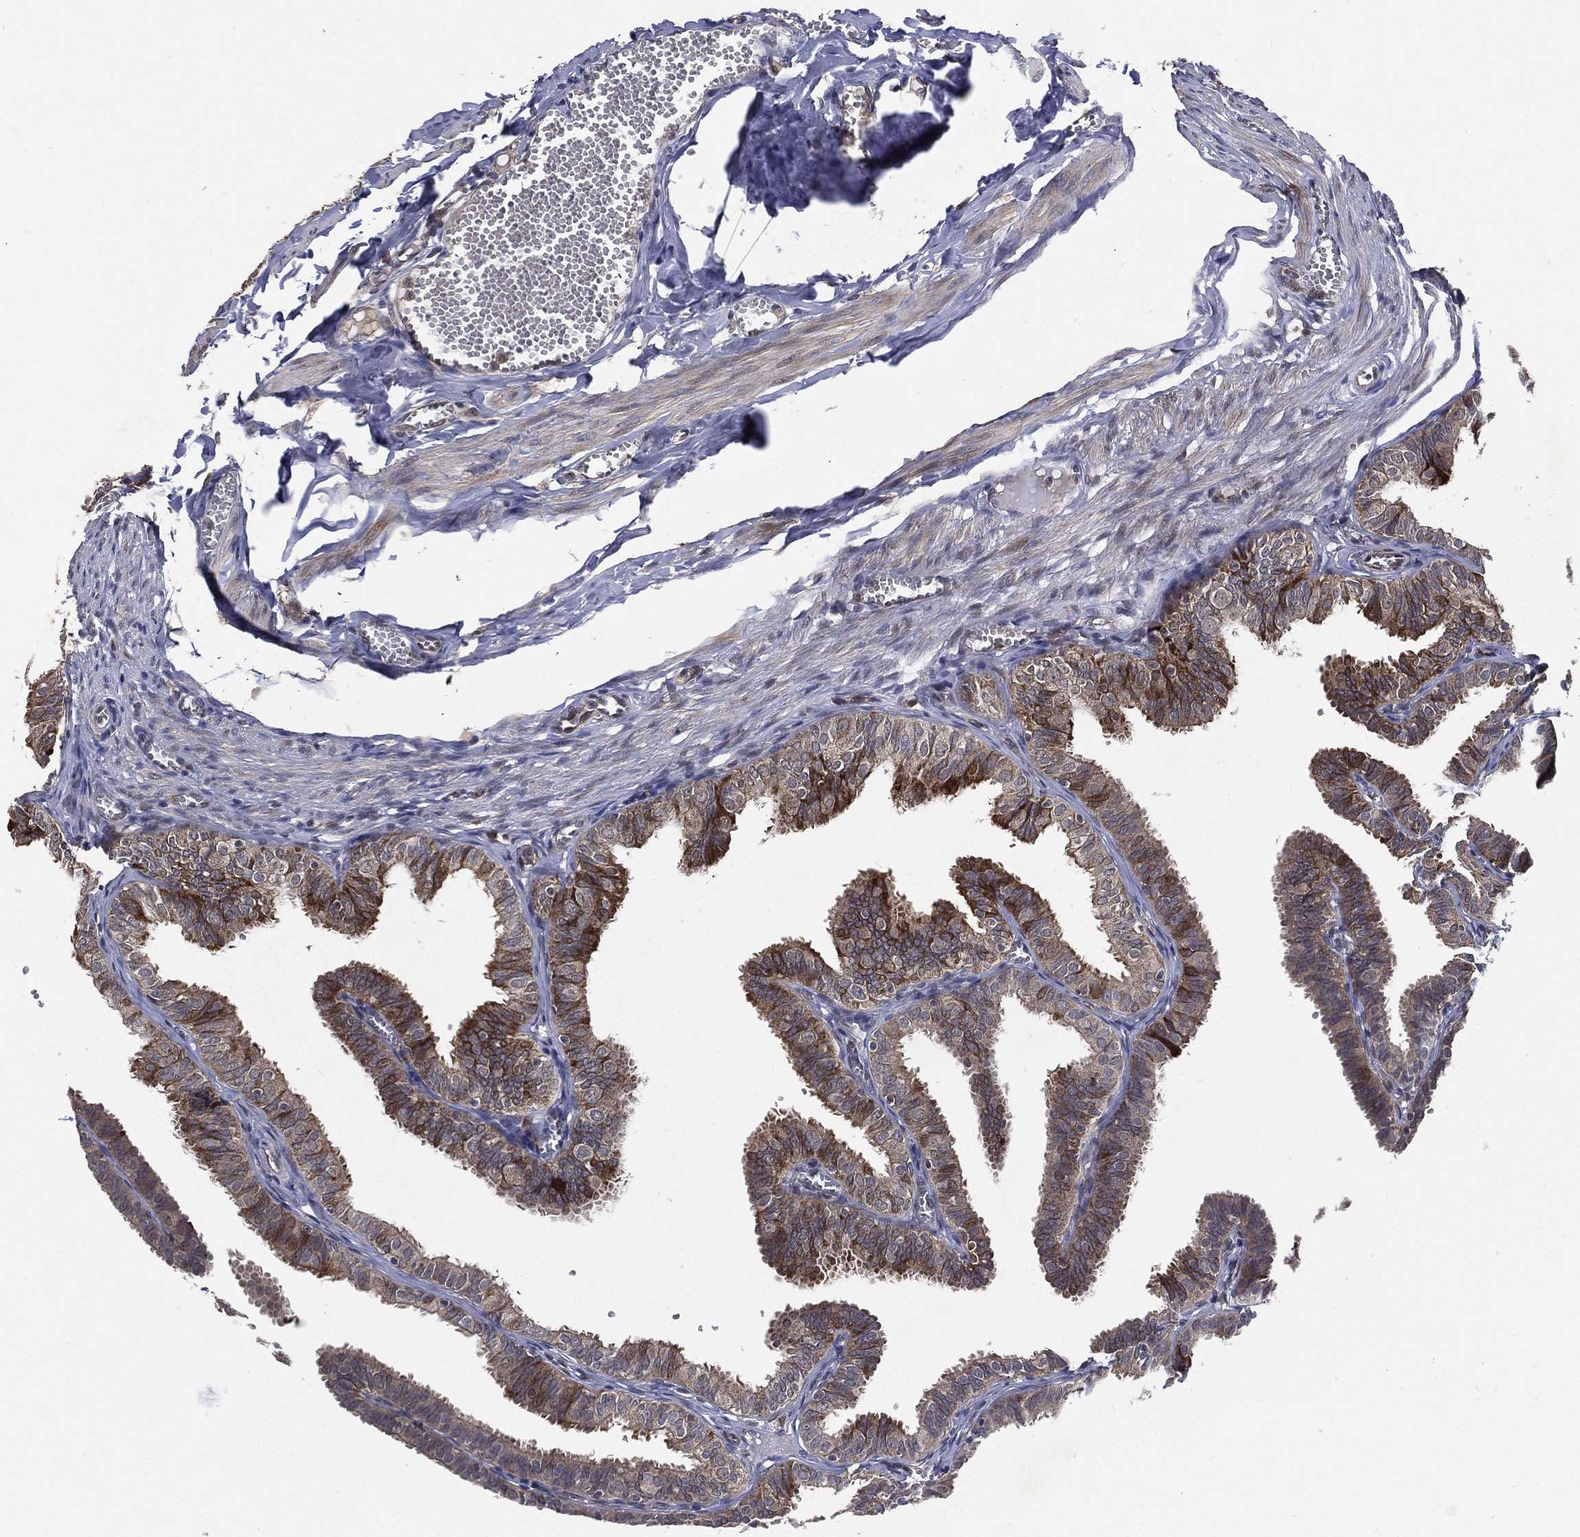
{"staining": {"intensity": "strong", "quantity": "25%-75%", "location": "cytoplasmic/membranous"}, "tissue": "fallopian tube", "cell_type": "Glandular cells", "image_type": "normal", "snomed": [{"axis": "morphology", "description": "Normal tissue, NOS"}, {"axis": "topography", "description": "Fallopian tube"}], "caption": "A brown stain highlights strong cytoplasmic/membranous expression of a protein in glandular cells of benign human fallopian tube. (DAB (3,3'-diaminobenzidine) IHC, brown staining for protein, blue staining for nuclei).", "gene": "RAB11FIP4", "patient": {"sex": "female", "age": 25}}